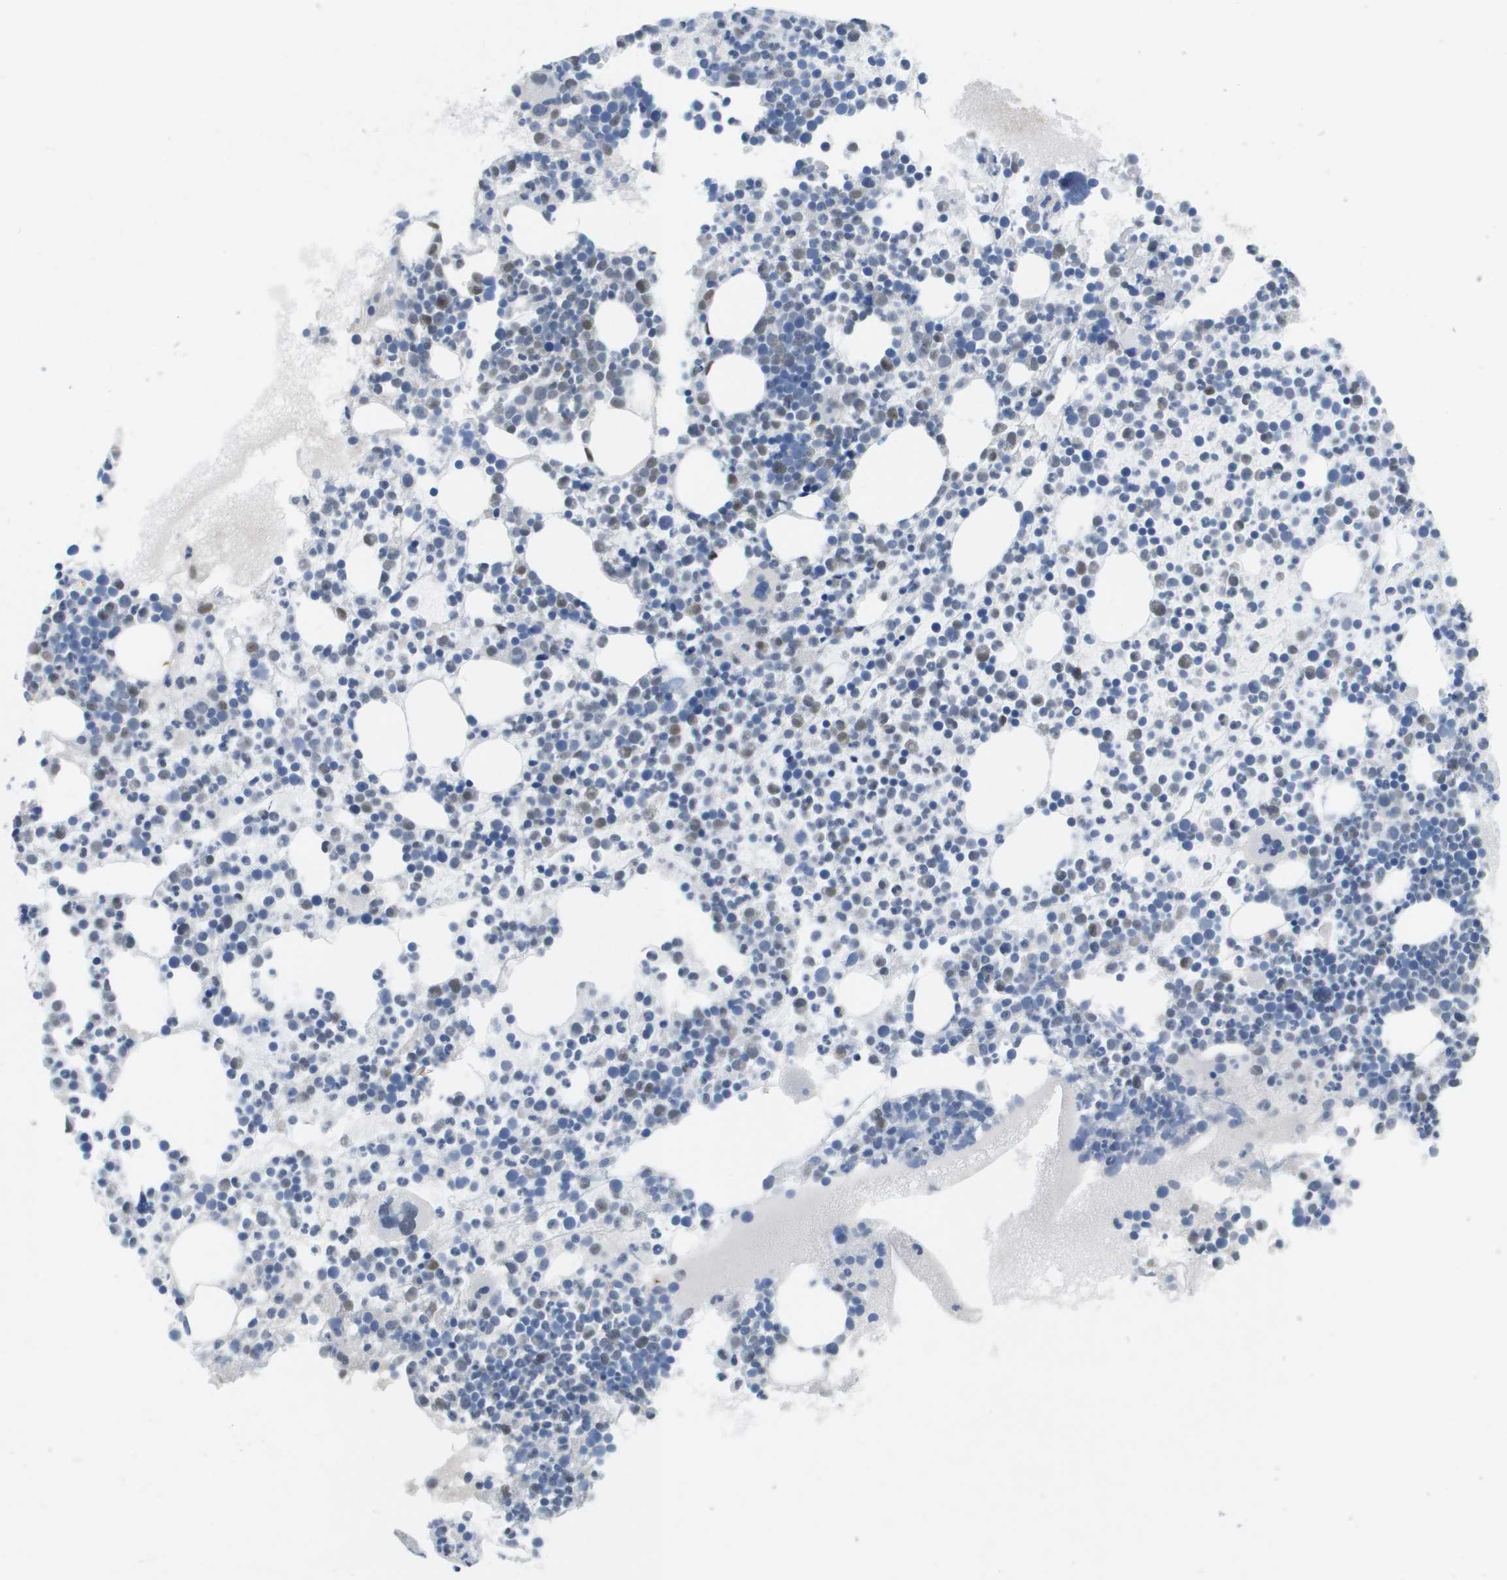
{"staining": {"intensity": "weak", "quantity": "<25%", "location": "nuclear"}, "tissue": "bone marrow", "cell_type": "Hematopoietic cells", "image_type": "normal", "snomed": [{"axis": "morphology", "description": "Normal tissue, NOS"}, {"axis": "morphology", "description": "Inflammation, NOS"}, {"axis": "topography", "description": "Bone marrow"}], "caption": "An immunohistochemistry image of normal bone marrow is shown. There is no staining in hematopoietic cells of bone marrow.", "gene": "TP53RK", "patient": {"sex": "male", "age": 58}}